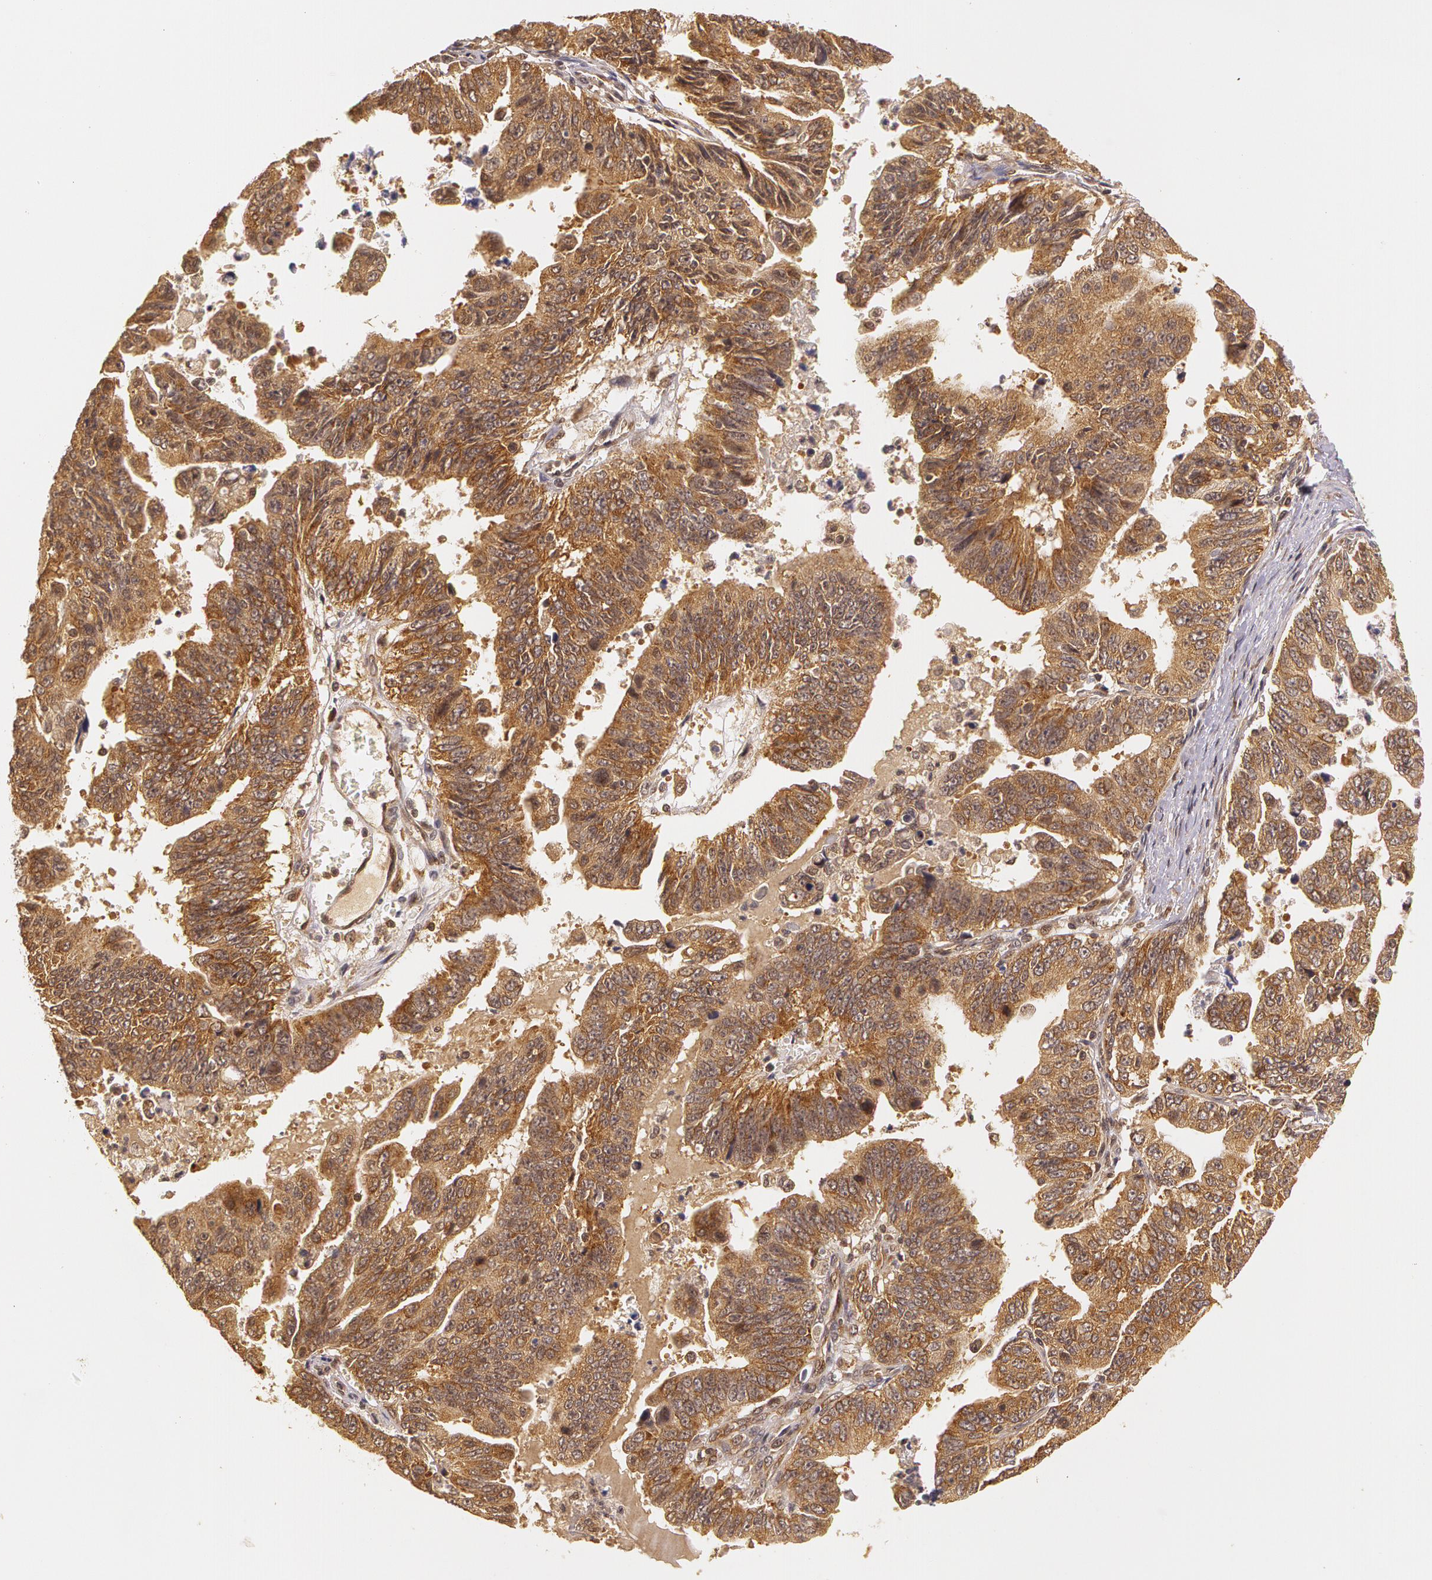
{"staining": {"intensity": "strong", "quantity": ">75%", "location": "cytoplasmic/membranous"}, "tissue": "stomach cancer", "cell_type": "Tumor cells", "image_type": "cancer", "snomed": [{"axis": "morphology", "description": "Adenocarcinoma, NOS"}, {"axis": "topography", "description": "Stomach, upper"}], "caption": "Protein expression analysis of human stomach cancer (adenocarcinoma) reveals strong cytoplasmic/membranous positivity in approximately >75% of tumor cells.", "gene": "ASCC2", "patient": {"sex": "female", "age": 50}}